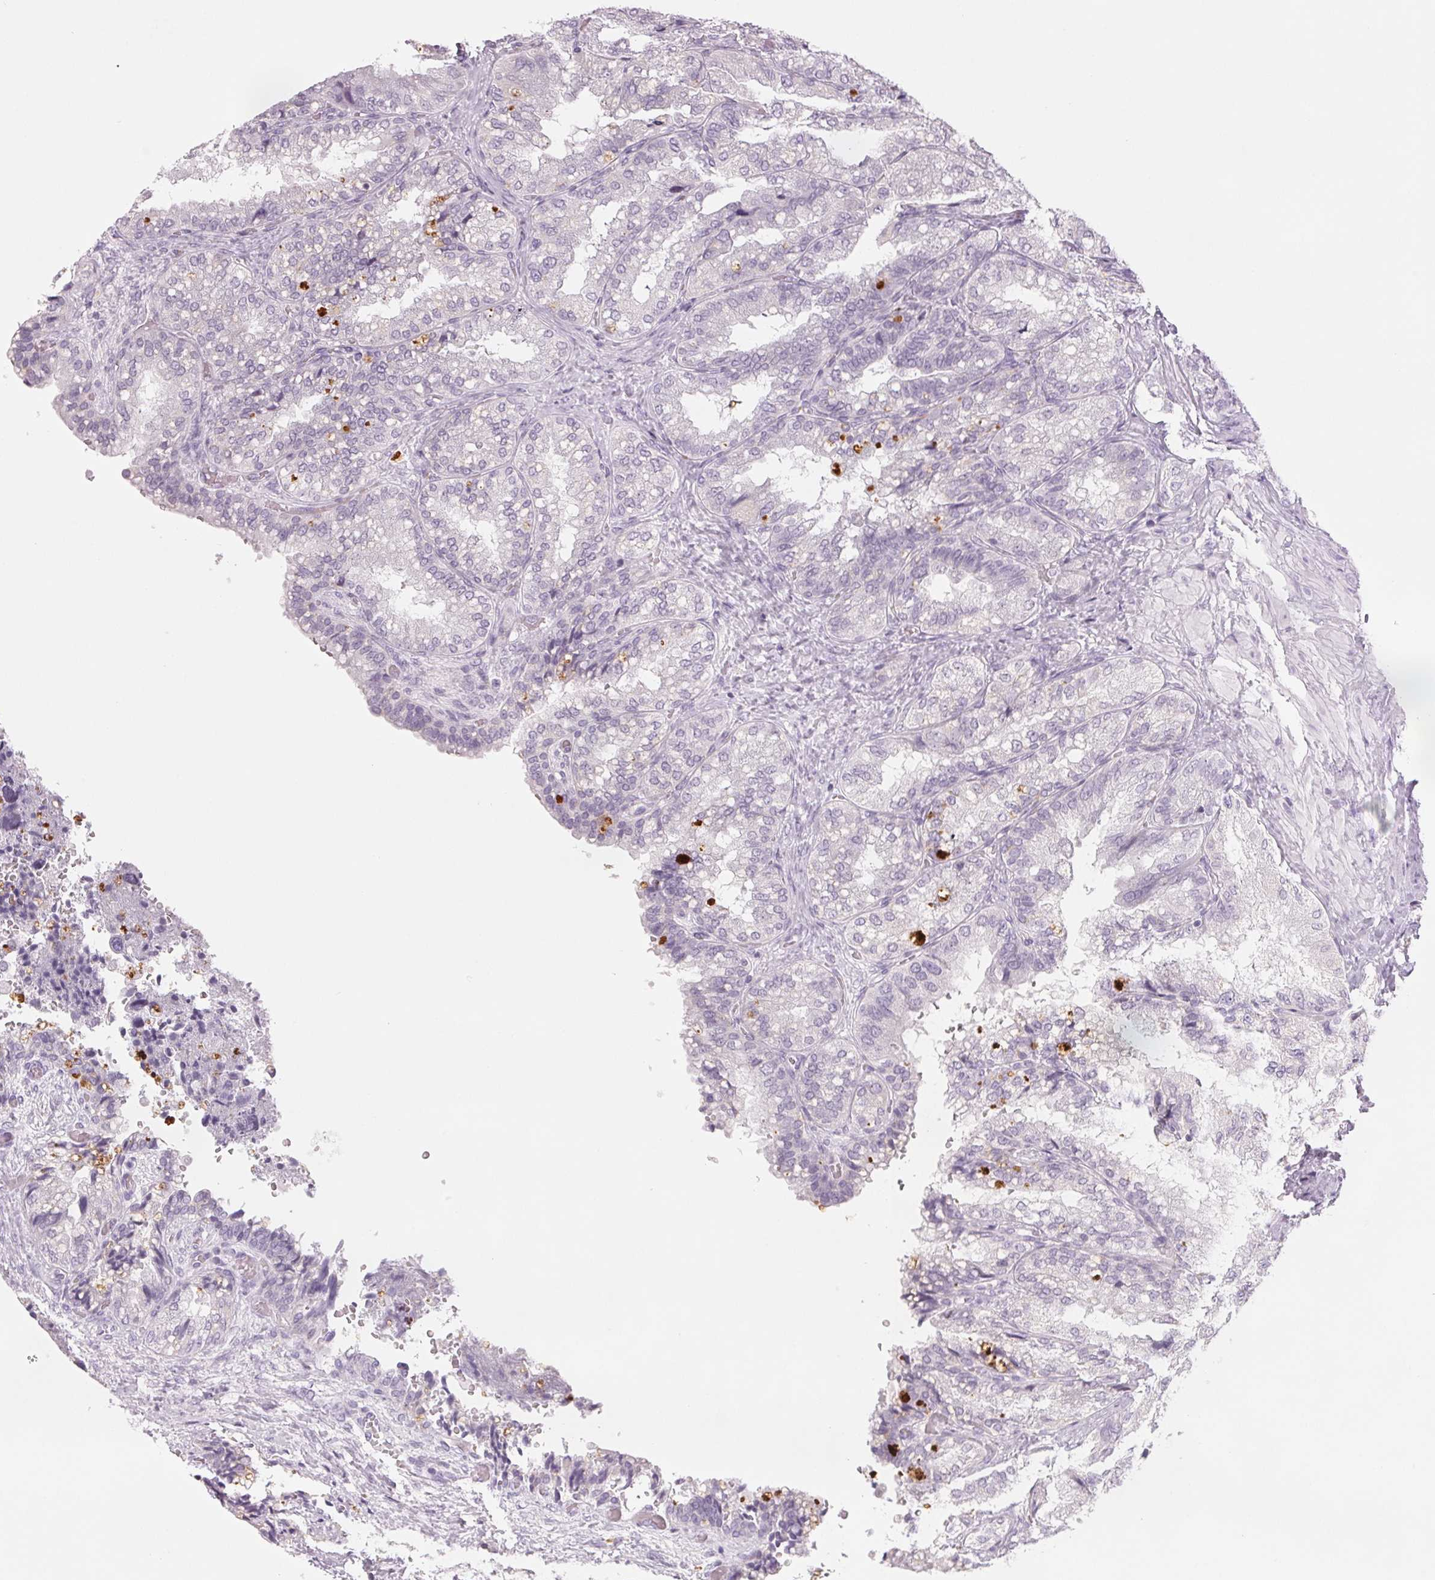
{"staining": {"intensity": "negative", "quantity": "none", "location": "none"}, "tissue": "seminal vesicle", "cell_type": "Glandular cells", "image_type": "normal", "snomed": [{"axis": "morphology", "description": "Normal tissue, NOS"}, {"axis": "topography", "description": "Seminal veicle"}], "caption": "A micrograph of seminal vesicle stained for a protein shows no brown staining in glandular cells. The staining was performed using DAB to visualize the protein expression in brown, while the nuclei were stained in blue with hematoxylin (Magnification: 20x).", "gene": "EHHADH", "patient": {"sex": "male", "age": 57}}